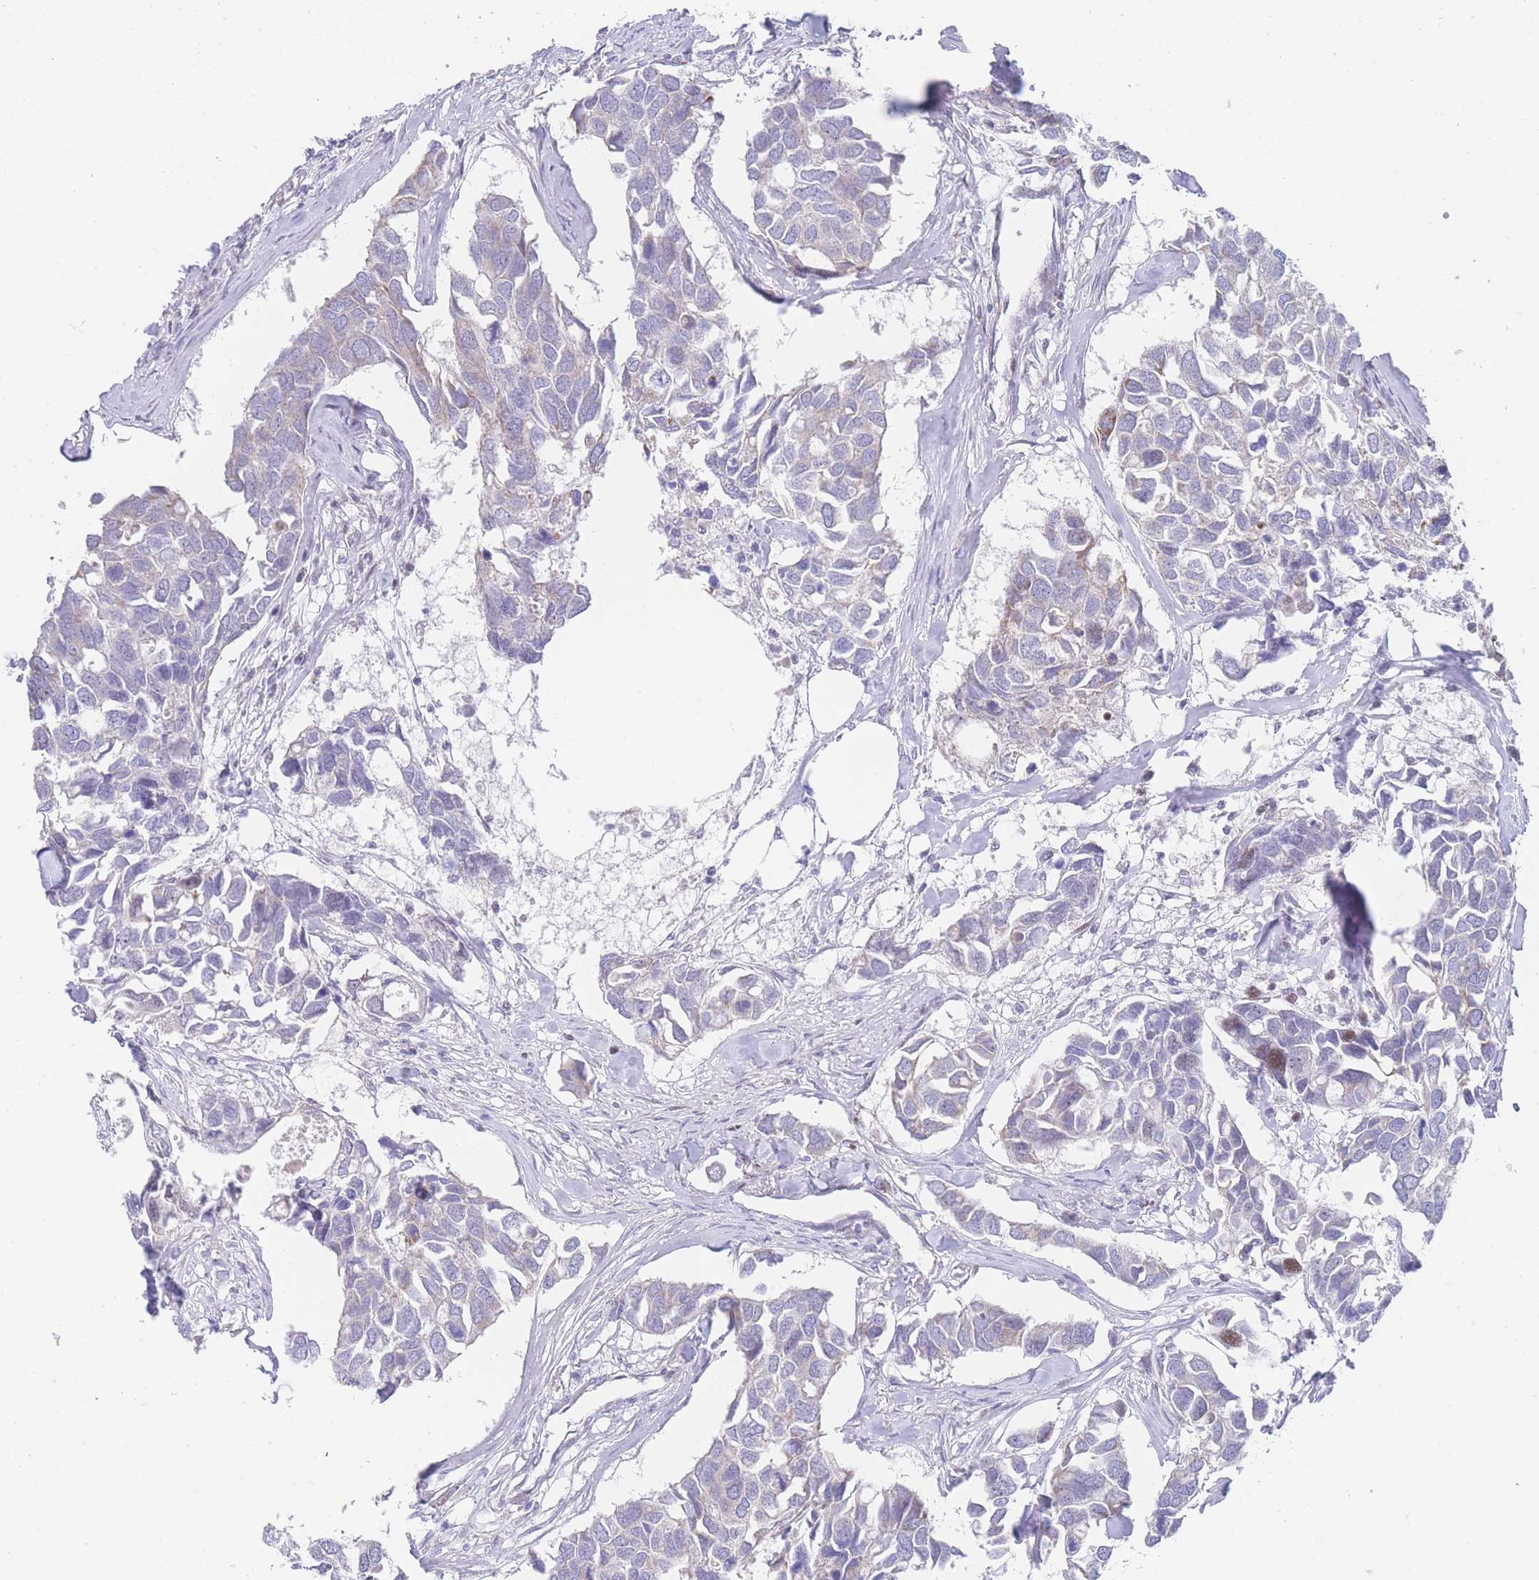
{"staining": {"intensity": "negative", "quantity": "none", "location": "none"}, "tissue": "breast cancer", "cell_type": "Tumor cells", "image_type": "cancer", "snomed": [{"axis": "morphology", "description": "Duct carcinoma"}, {"axis": "topography", "description": "Breast"}], "caption": "DAB (3,3'-diaminobenzidine) immunohistochemical staining of human breast cancer (invasive ductal carcinoma) displays no significant positivity in tumor cells.", "gene": "GPAM", "patient": {"sex": "female", "age": 83}}